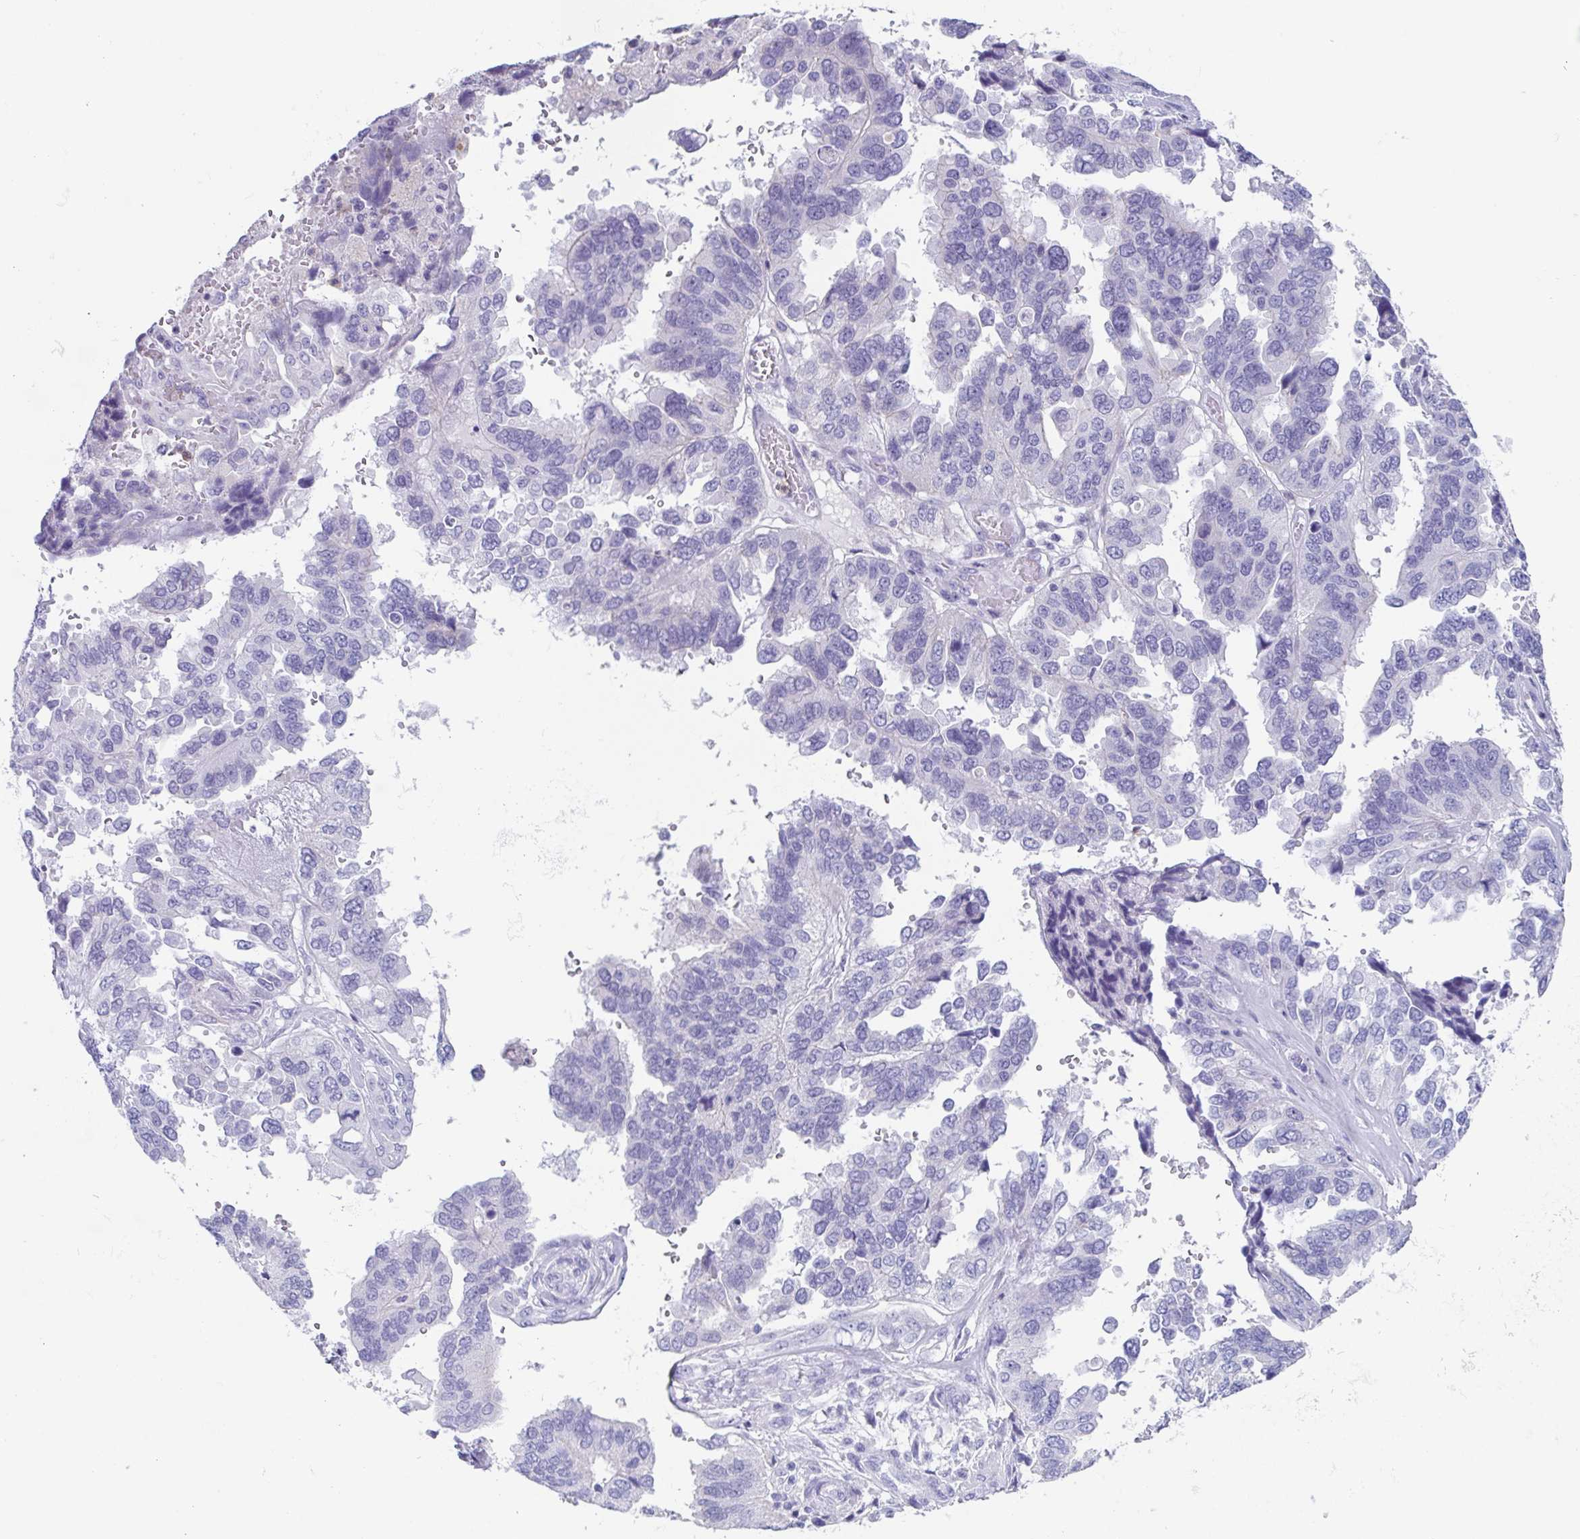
{"staining": {"intensity": "negative", "quantity": "none", "location": "none"}, "tissue": "ovarian cancer", "cell_type": "Tumor cells", "image_type": "cancer", "snomed": [{"axis": "morphology", "description": "Cystadenocarcinoma, serous, NOS"}, {"axis": "topography", "description": "Ovary"}], "caption": "Ovarian cancer was stained to show a protein in brown. There is no significant expression in tumor cells.", "gene": "LYRM2", "patient": {"sex": "female", "age": 79}}